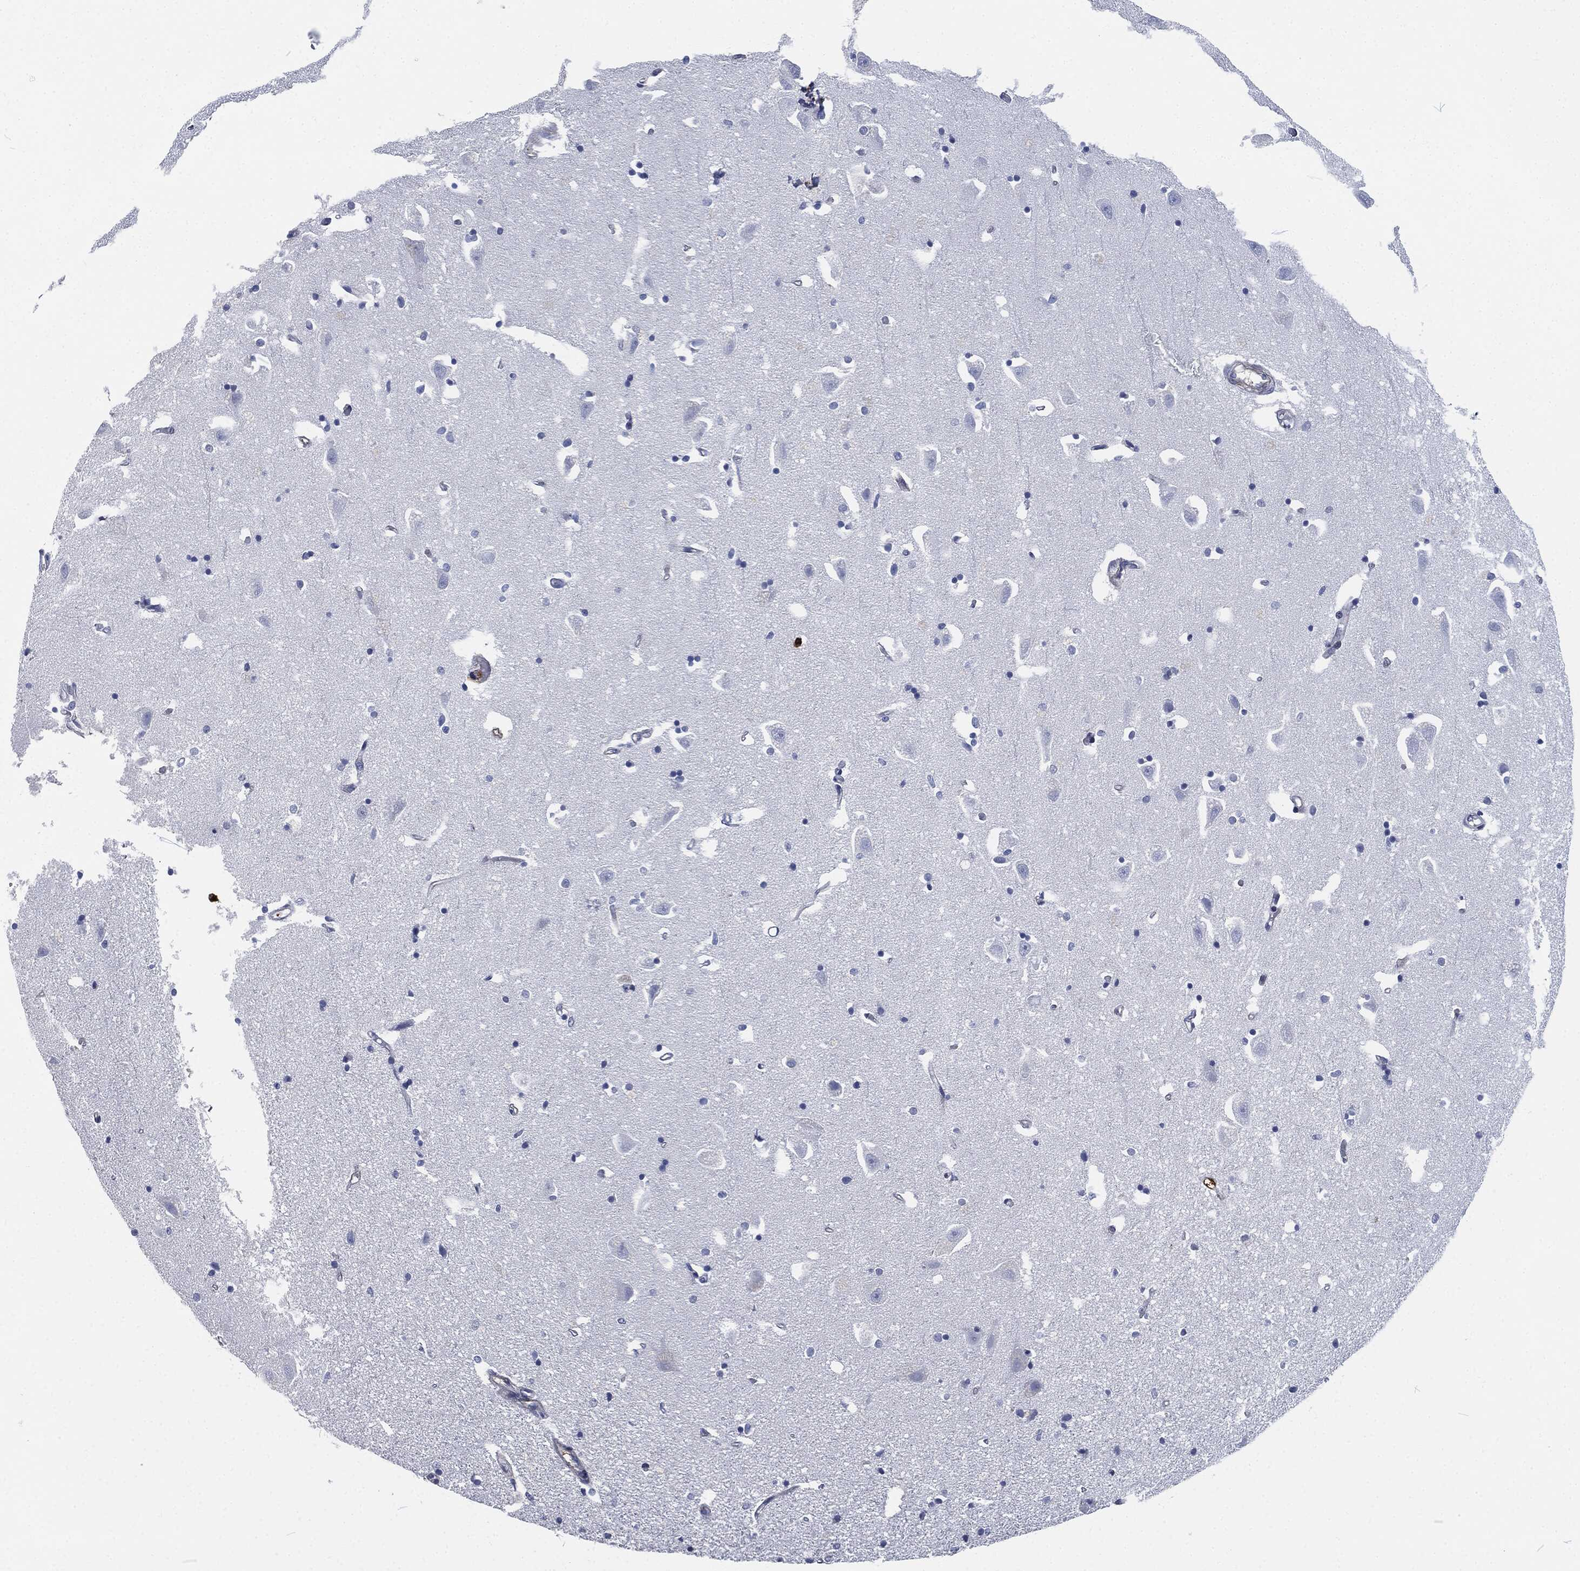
{"staining": {"intensity": "negative", "quantity": "none", "location": "none"}, "tissue": "hippocampus", "cell_type": "Glial cells", "image_type": "normal", "snomed": [{"axis": "morphology", "description": "Normal tissue, NOS"}, {"axis": "topography", "description": "Lateral ventricle wall"}, {"axis": "topography", "description": "Hippocampus"}], "caption": "IHC micrograph of normal human hippocampus stained for a protein (brown), which shows no positivity in glial cells.", "gene": "MPO", "patient": {"sex": "female", "age": 63}}